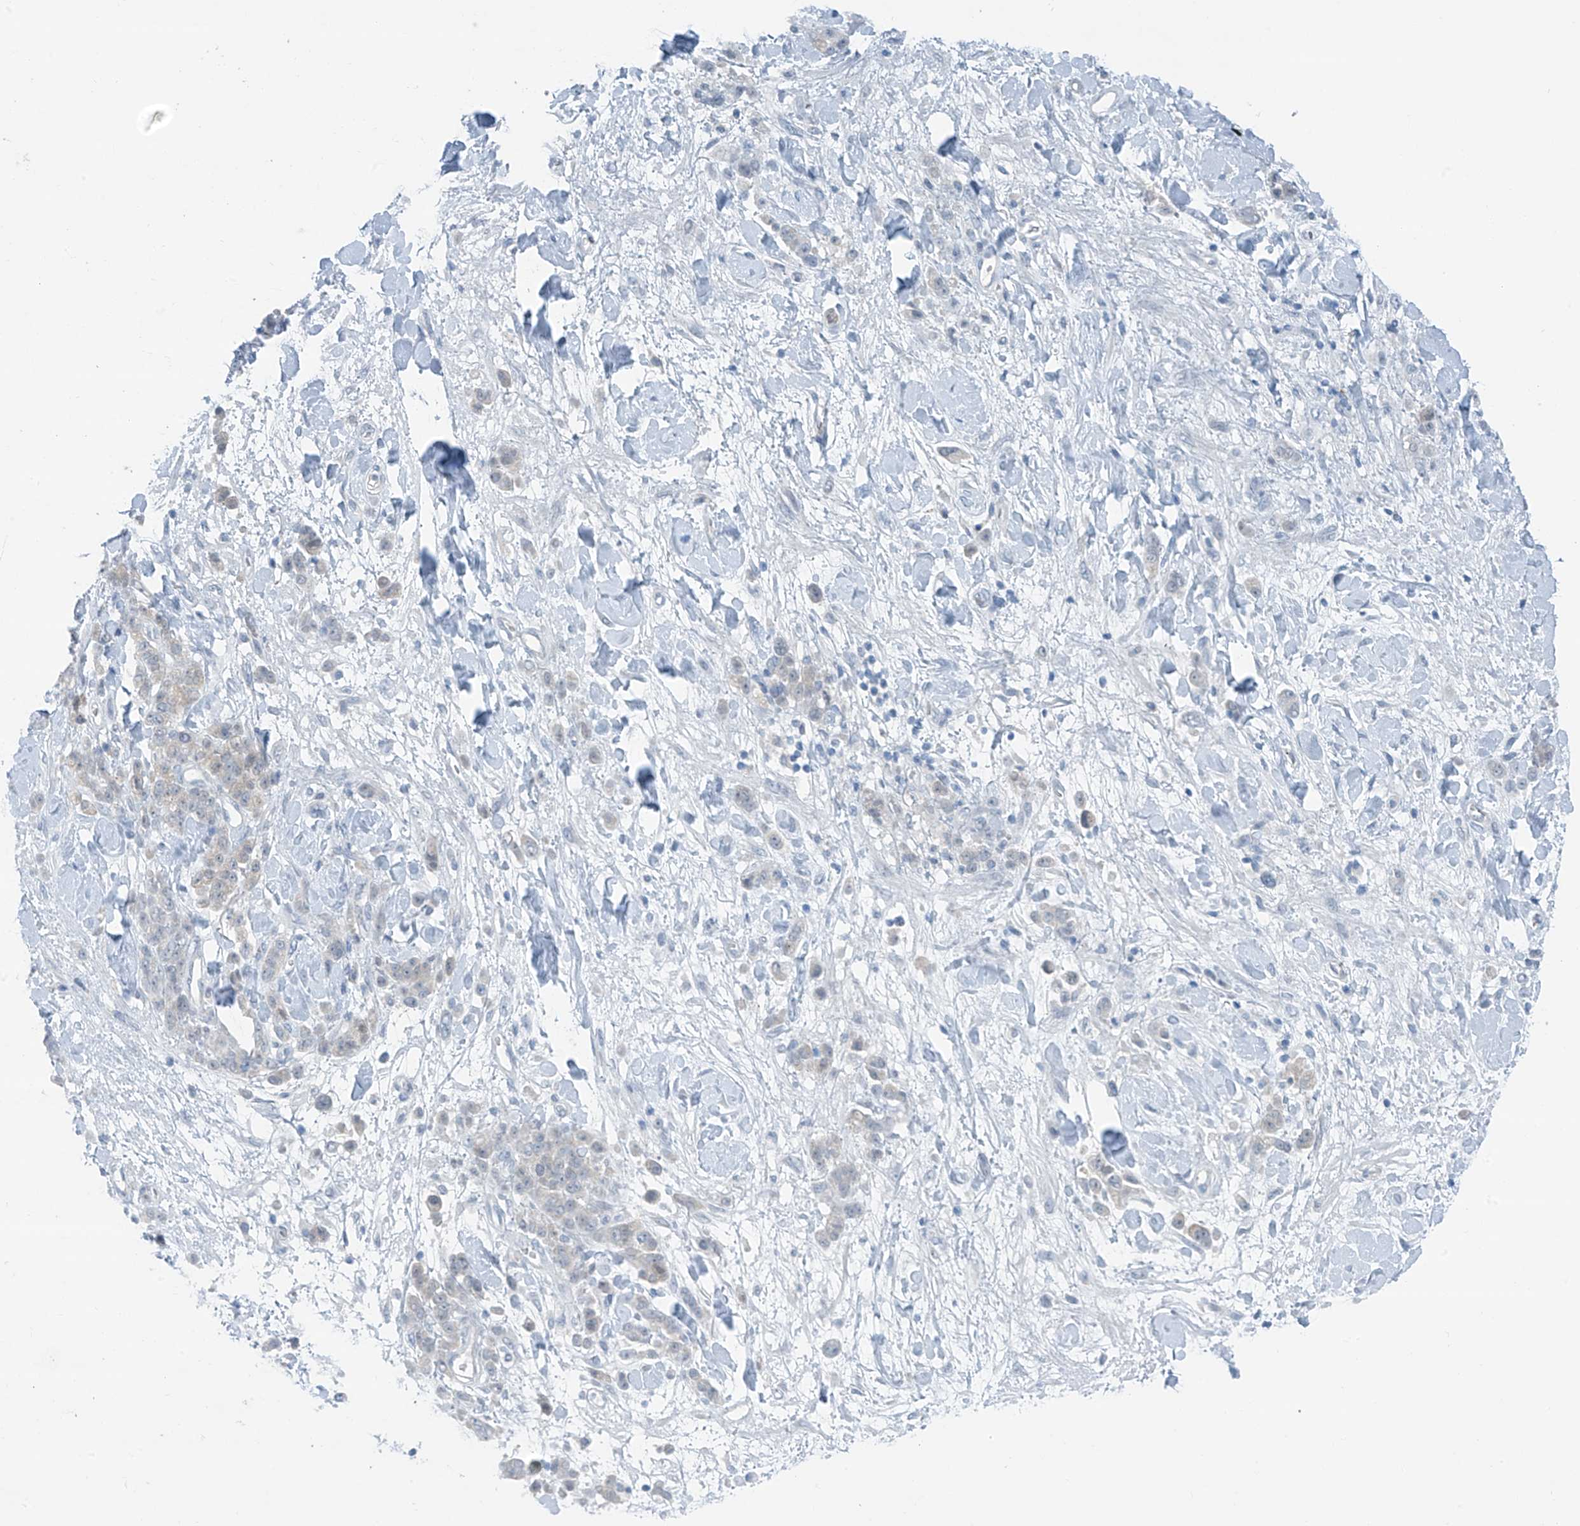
{"staining": {"intensity": "negative", "quantity": "none", "location": "none"}, "tissue": "stomach cancer", "cell_type": "Tumor cells", "image_type": "cancer", "snomed": [{"axis": "morphology", "description": "Normal tissue, NOS"}, {"axis": "morphology", "description": "Adenocarcinoma, NOS"}, {"axis": "topography", "description": "Stomach"}], "caption": "Tumor cells show no significant protein positivity in stomach cancer (adenocarcinoma). (DAB (3,3'-diaminobenzidine) immunohistochemistry (IHC) with hematoxylin counter stain).", "gene": "ZNF793", "patient": {"sex": "male", "age": 82}}